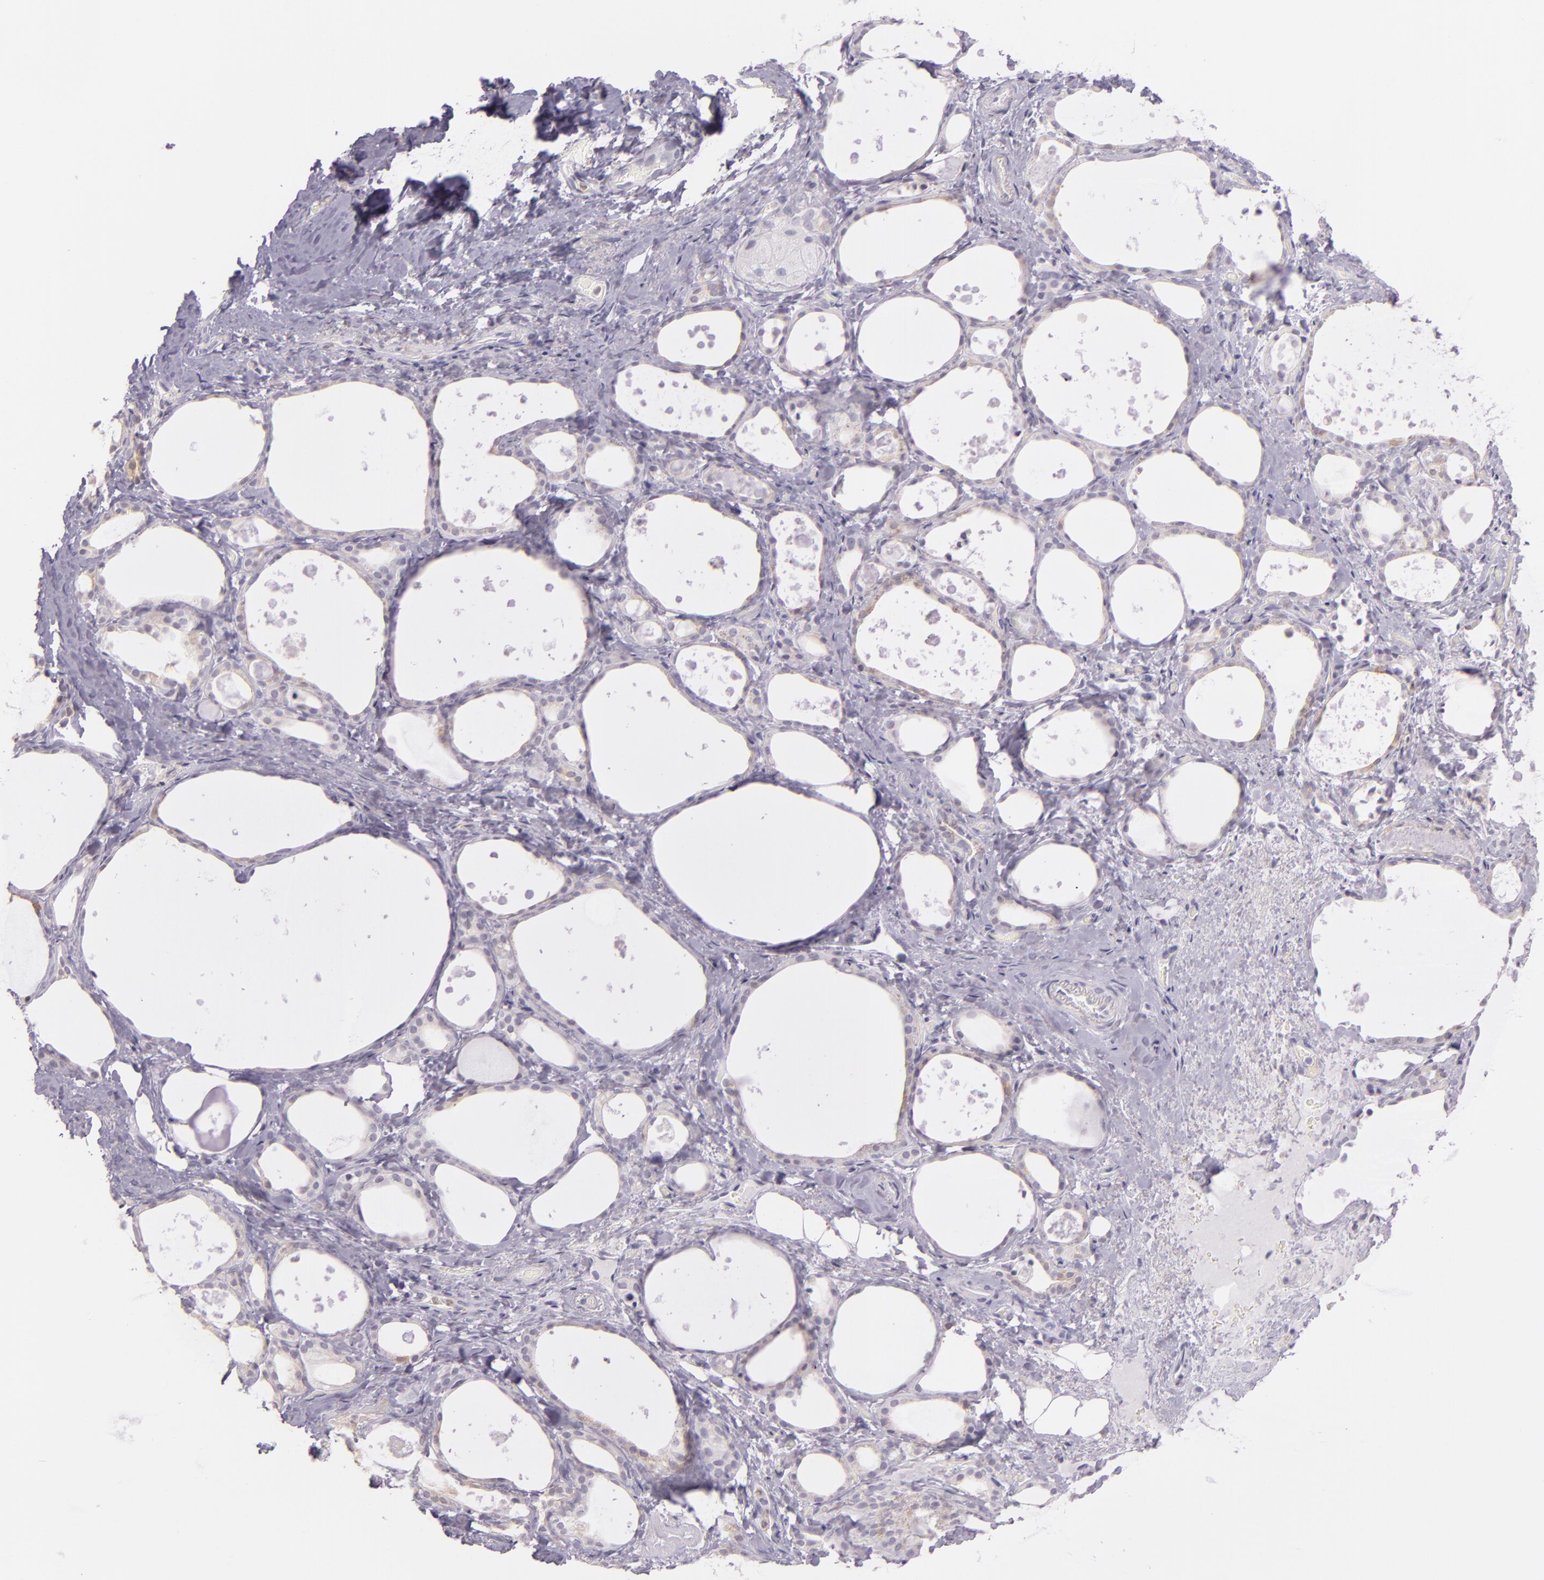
{"staining": {"intensity": "negative", "quantity": "none", "location": "none"}, "tissue": "thyroid gland", "cell_type": "Glandular cells", "image_type": "normal", "snomed": [{"axis": "morphology", "description": "Normal tissue, NOS"}, {"axis": "topography", "description": "Thyroid gland"}], "caption": "Glandular cells show no significant expression in unremarkable thyroid gland. Brightfield microscopy of immunohistochemistry stained with DAB (3,3'-diaminobenzidine) (brown) and hematoxylin (blue), captured at high magnification.", "gene": "CBS", "patient": {"sex": "female", "age": 75}}